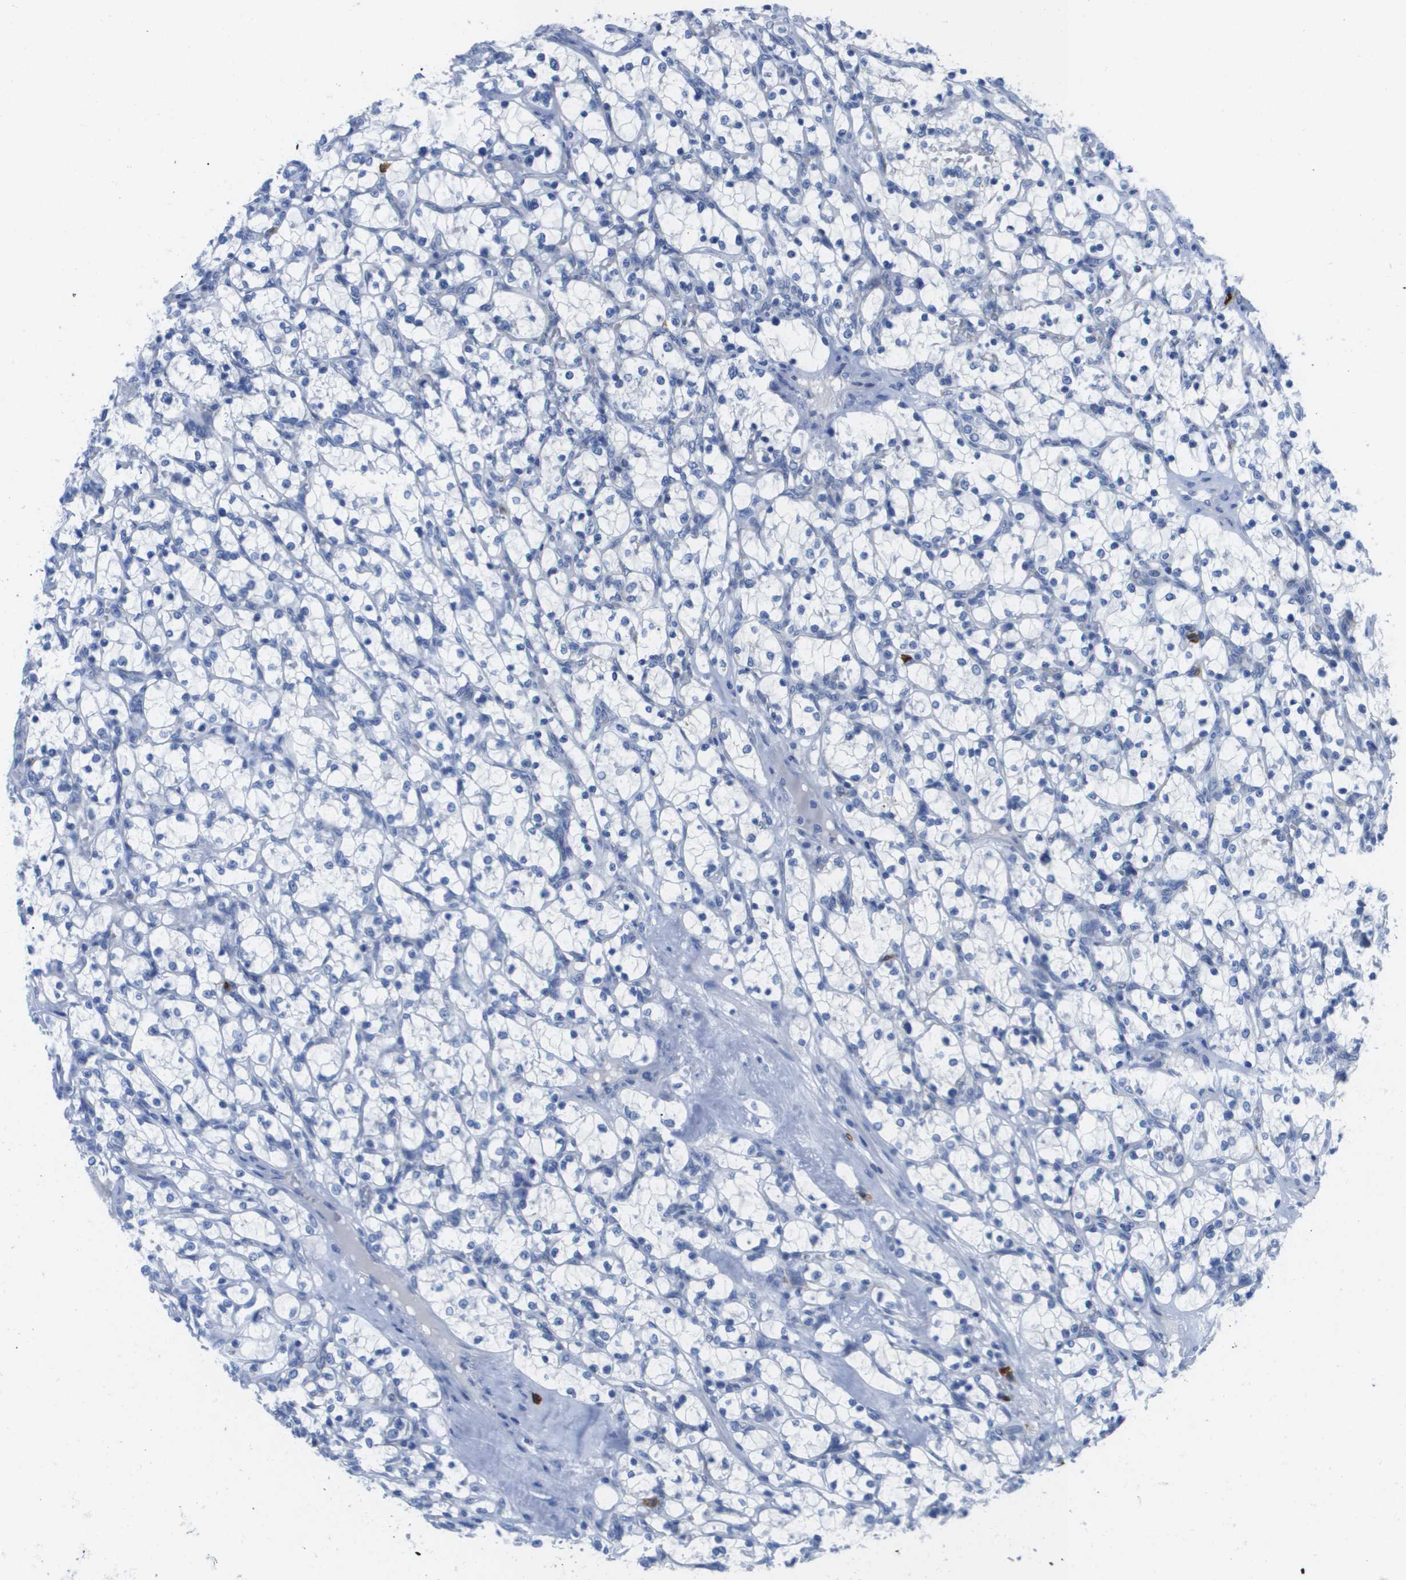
{"staining": {"intensity": "negative", "quantity": "none", "location": "none"}, "tissue": "renal cancer", "cell_type": "Tumor cells", "image_type": "cancer", "snomed": [{"axis": "morphology", "description": "Adenocarcinoma, NOS"}, {"axis": "topography", "description": "Kidney"}], "caption": "Tumor cells are negative for protein expression in human adenocarcinoma (renal).", "gene": "MS4A1", "patient": {"sex": "female", "age": 69}}